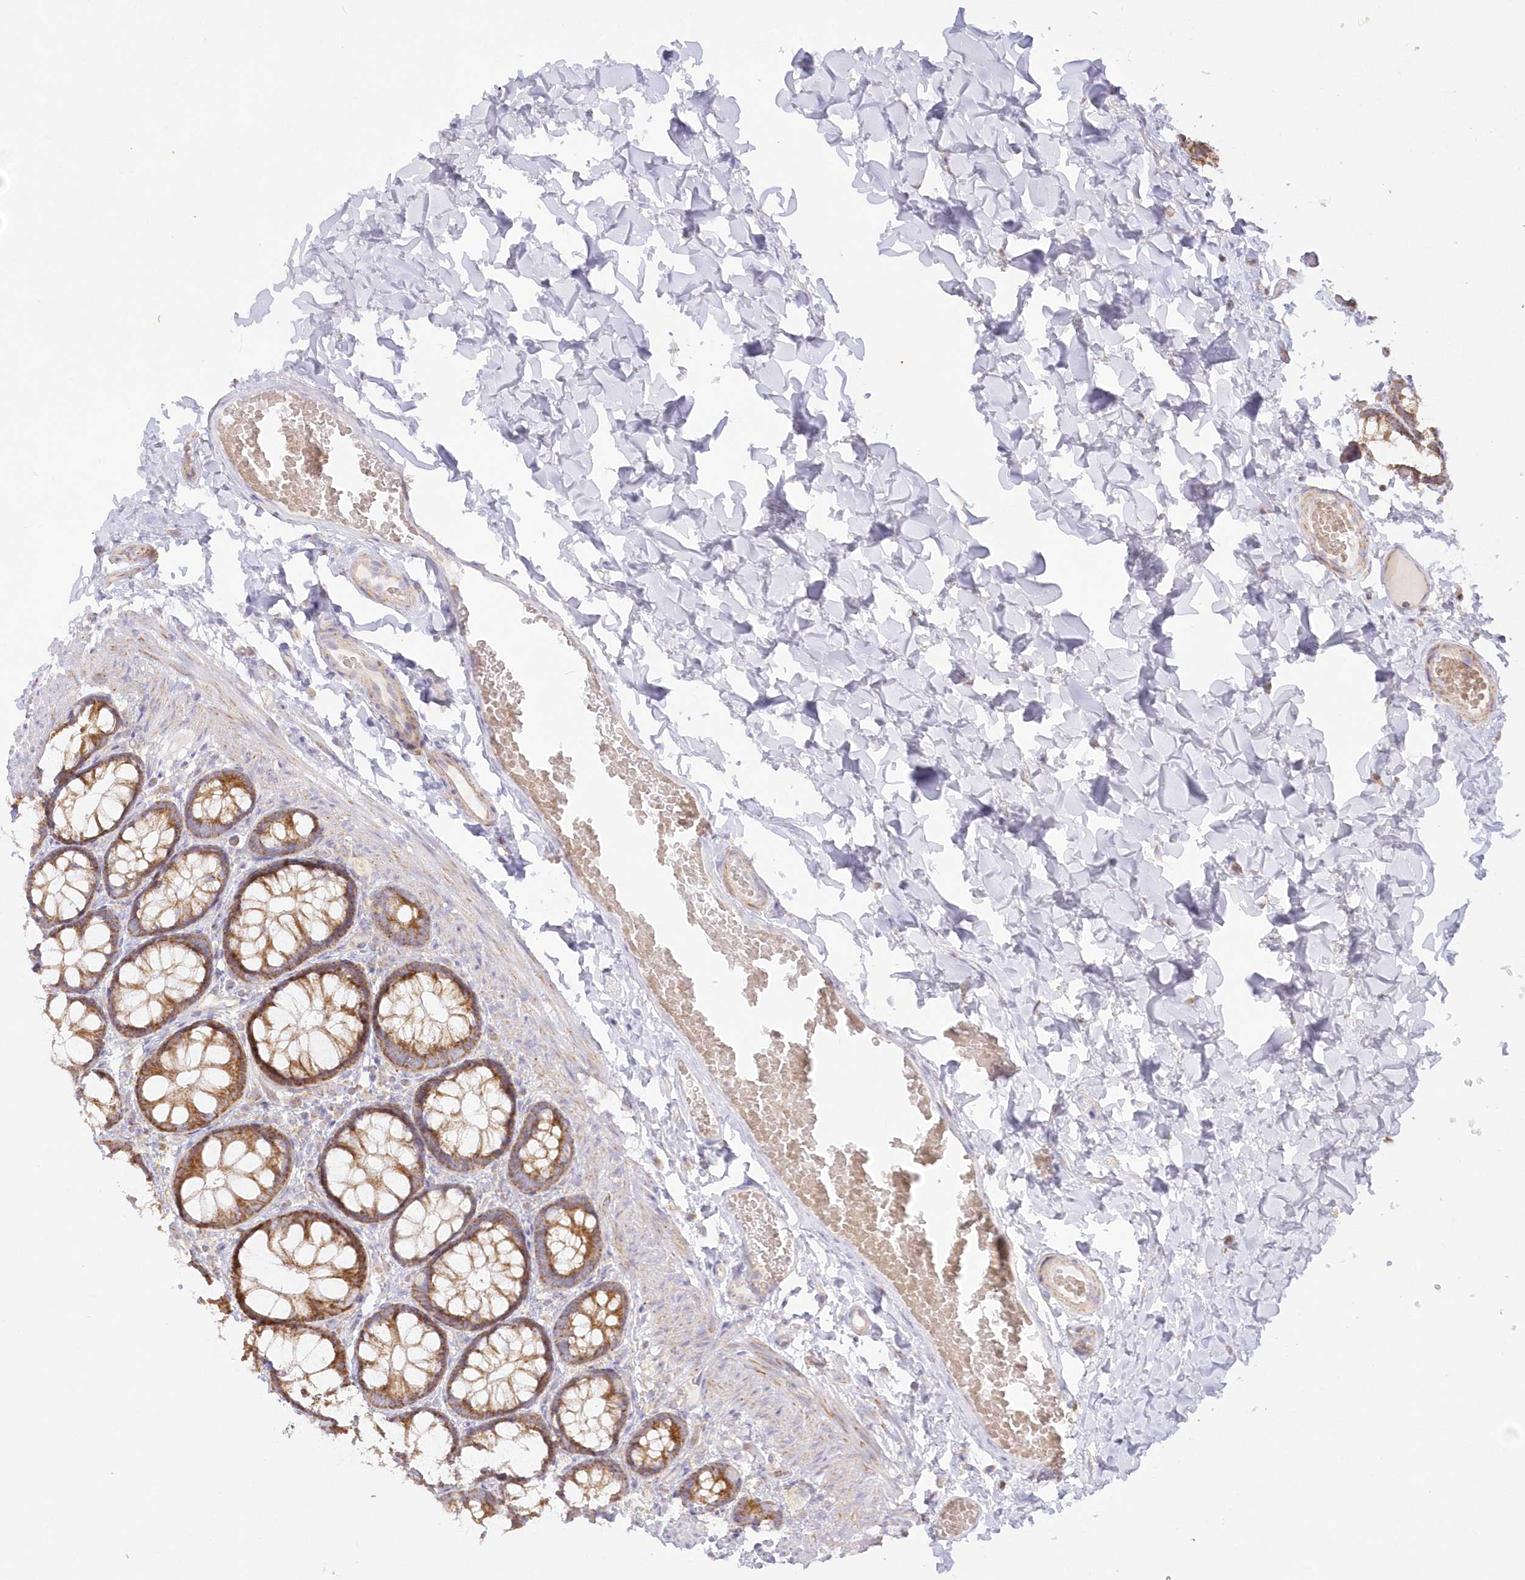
{"staining": {"intensity": "negative", "quantity": "none", "location": "none"}, "tissue": "colon", "cell_type": "Endothelial cells", "image_type": "normal", "snomed": [{"axis": "morphology", "description": "Normal tissue, NOS"}, {"axis": "topography", "description": "Colon"}], "caption": "High power microscopy image of an IHC image of benign colon, revealing no significant expression in endothelial cells.", "gene": "TBC1D14", "patient": {"sex": "male", "age": 47}}